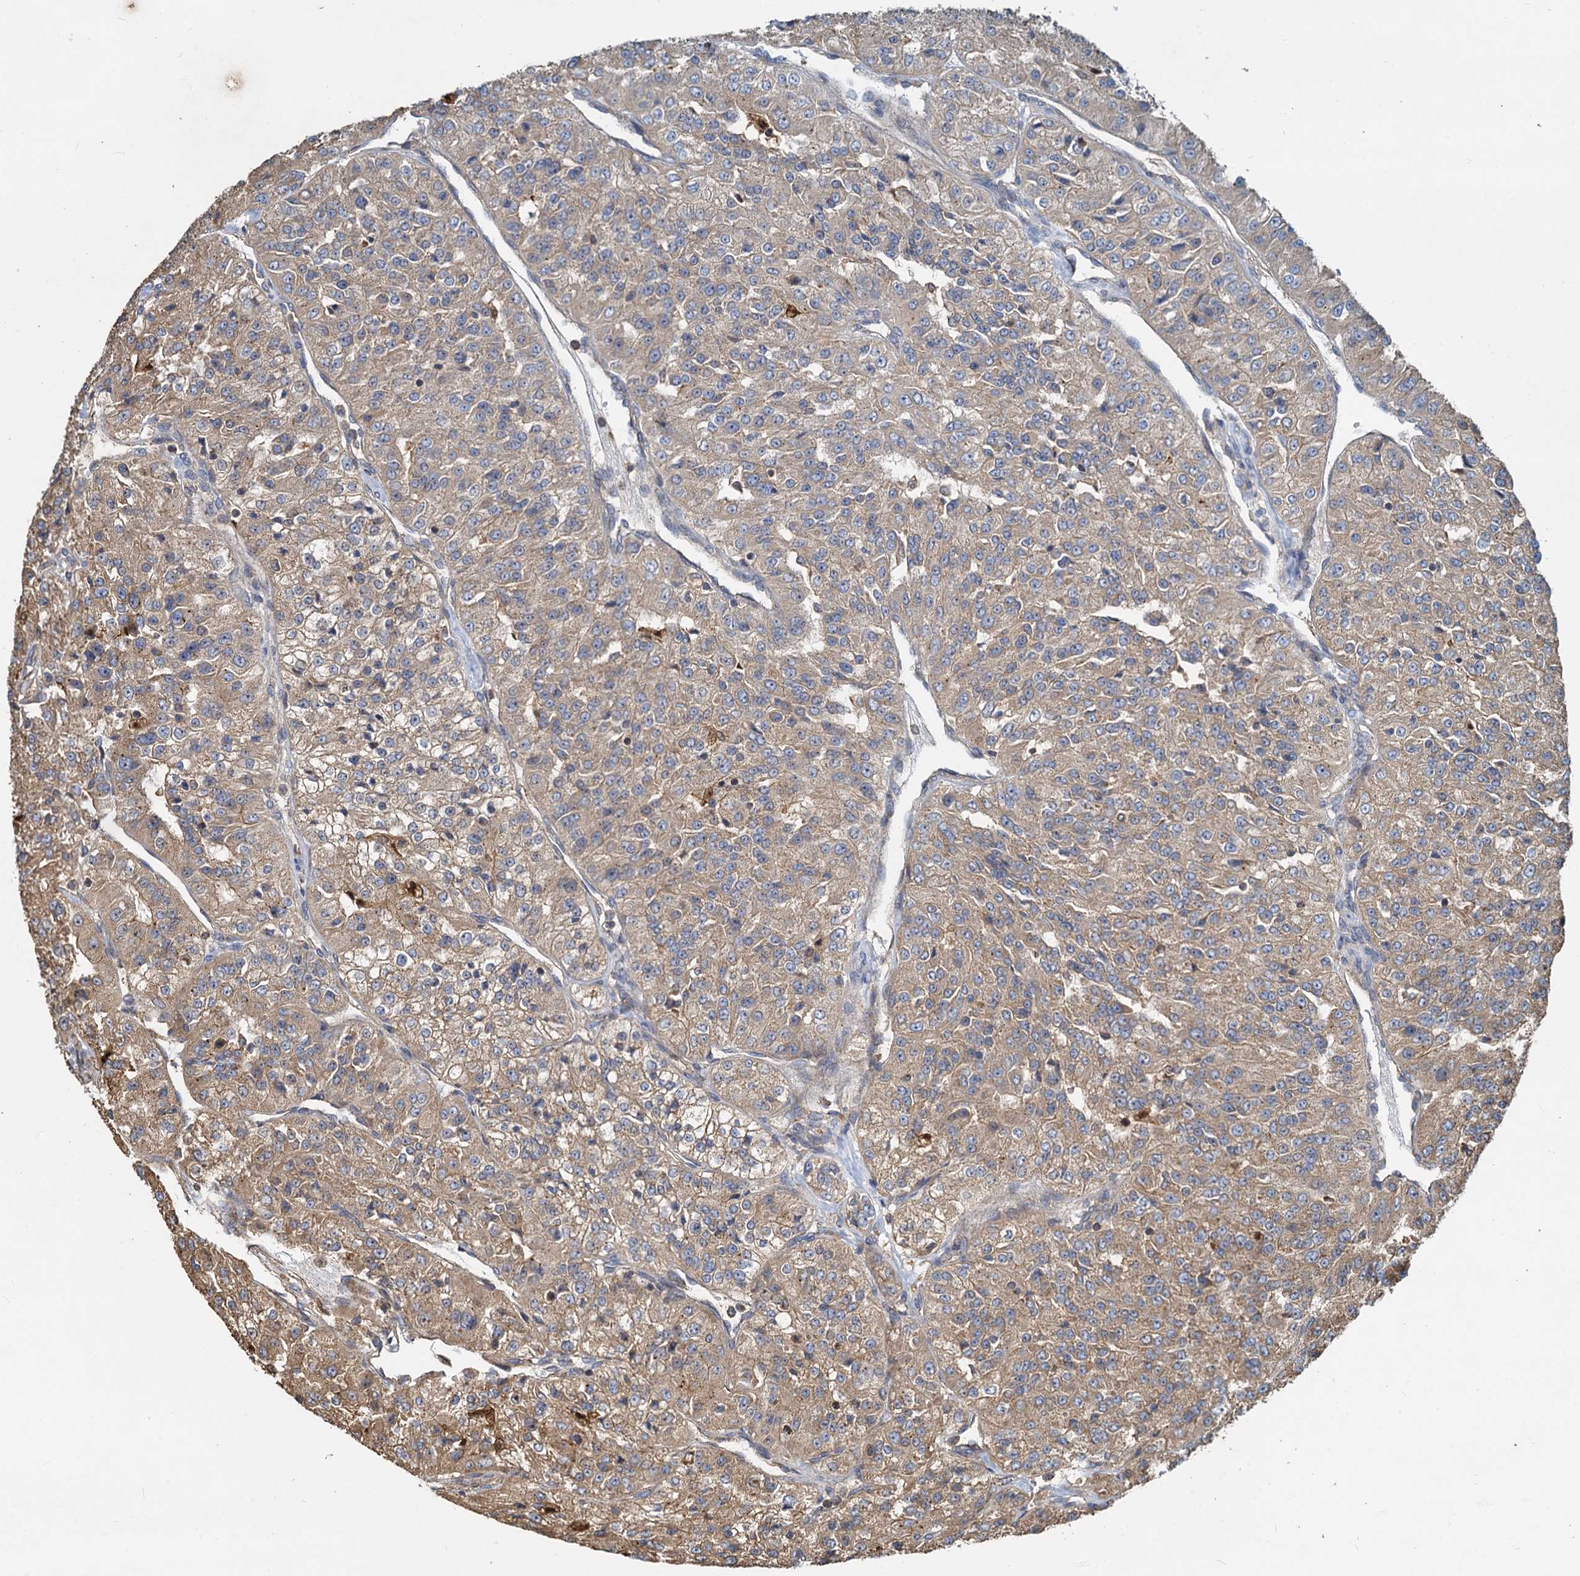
{"staining": {"intensity": "moderate", "quantity": ">75%", "location": "cytoplasmic/membranous"}, "tissue": "renal cancer", "cell_type": "Tumor cells", "image_type": "cancer", "snomed": [{"axis": "morphology", "description": "Adenocarcinoma, NOS"}, {"axis": "topography", "description": "Kidney"}], "caption": "The immunohistochemical stain shows moderate cytoplasmic/membranous staining in tumor cells of renal cancer (adenocarcinoma) tissue.", "gene": "SDS", "patient": {"sex": "female", "age": 63}}